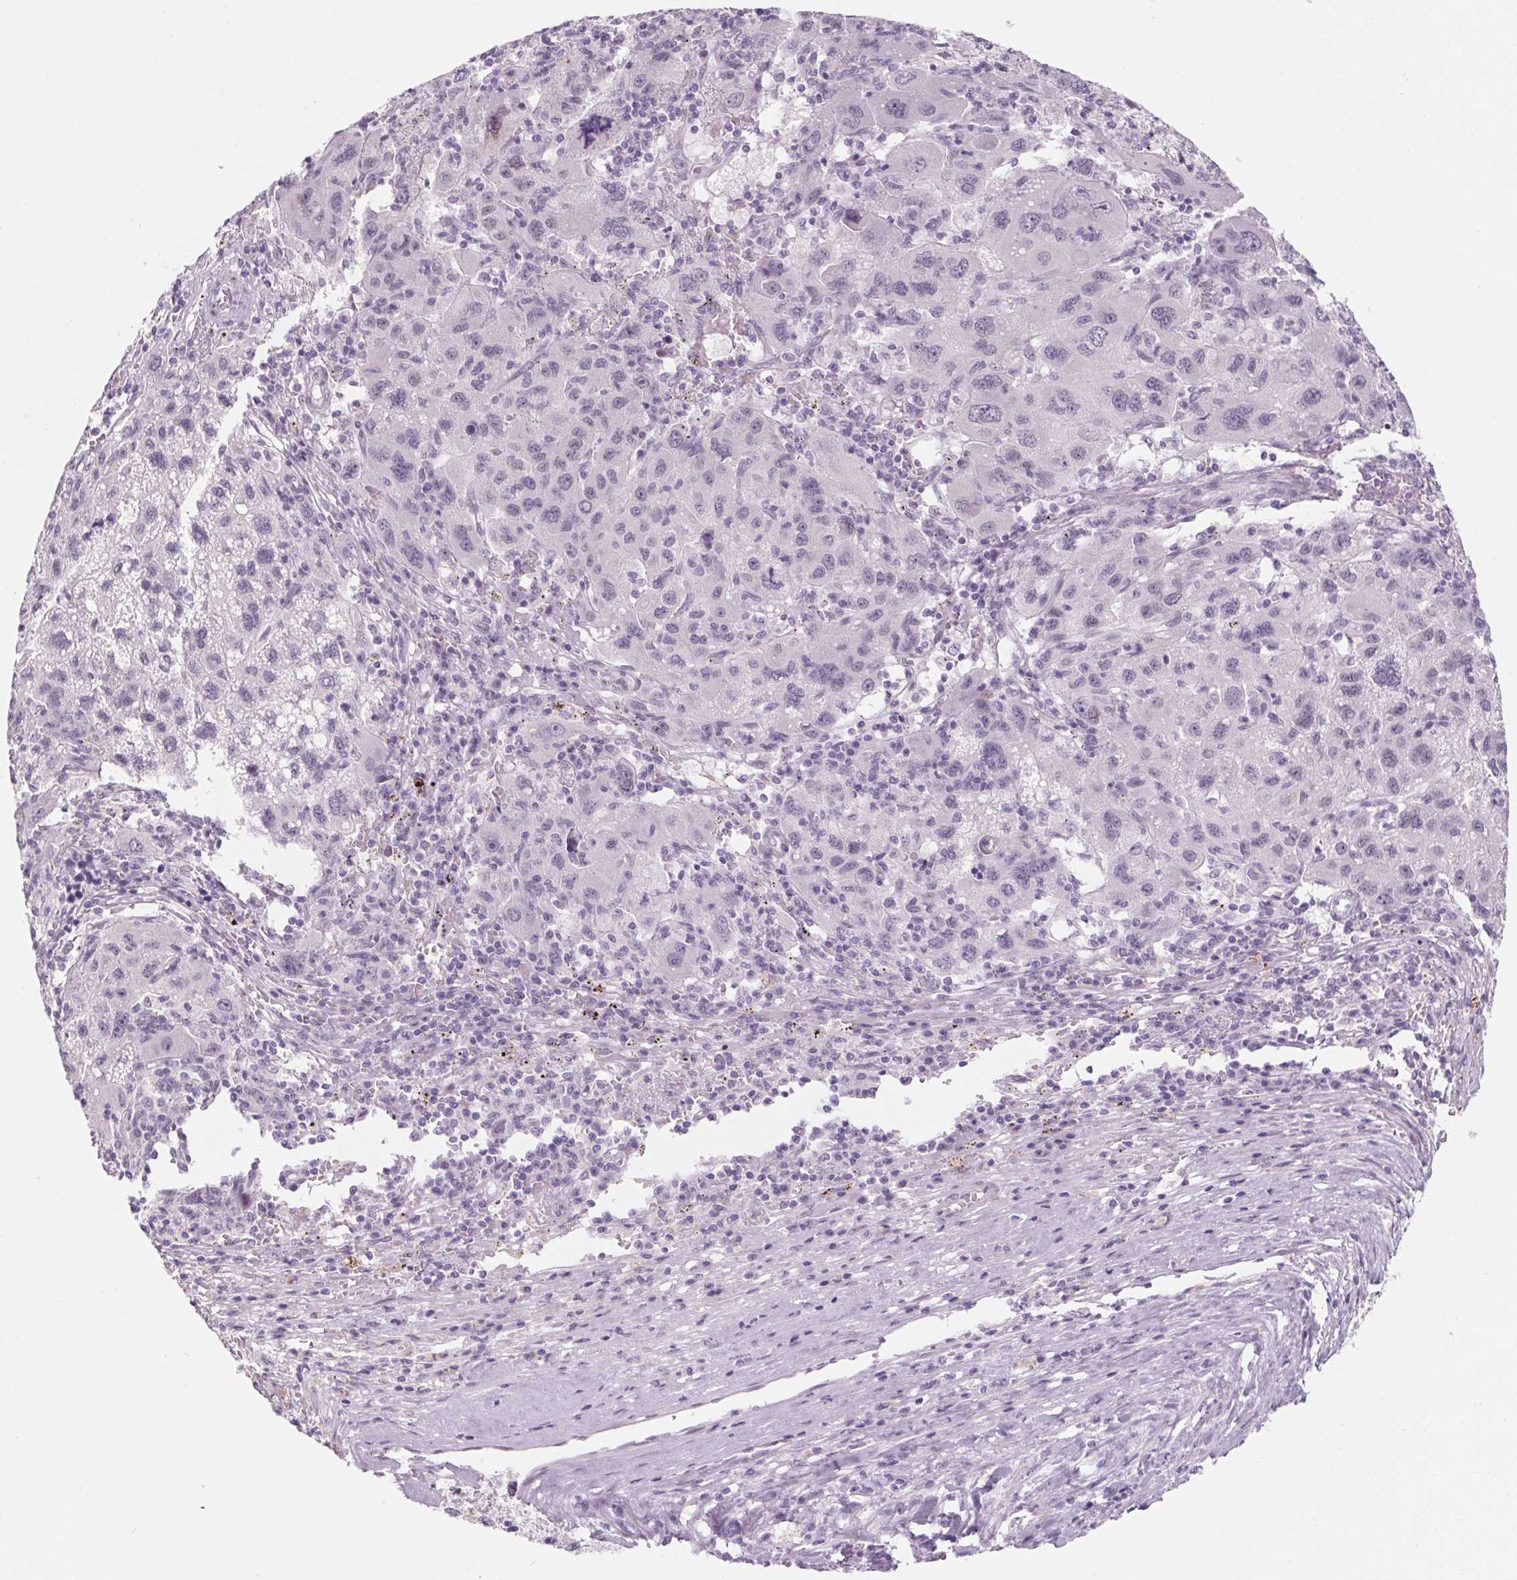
{"staining": {"intensity": "negative", "quantity": "none", "location": "none"}, "tissue": "liver cancer", "cell_type": "Tumor cells", "image_type": "cancer", "snomed": [{"axis": "morphology", "description": "Carcinoma, Hepatocellular, NOS"}, {"axis": "topography", "description": "Liver"}], "caption": "A high-resolution photomicrograph shows immunohistochemistry staining of hepatocellular carcinoma (liver), which displays no significant positivity in tumor cells.", "gene": "KCNQ2", "patient": {"sex": "female", "age": 77}}